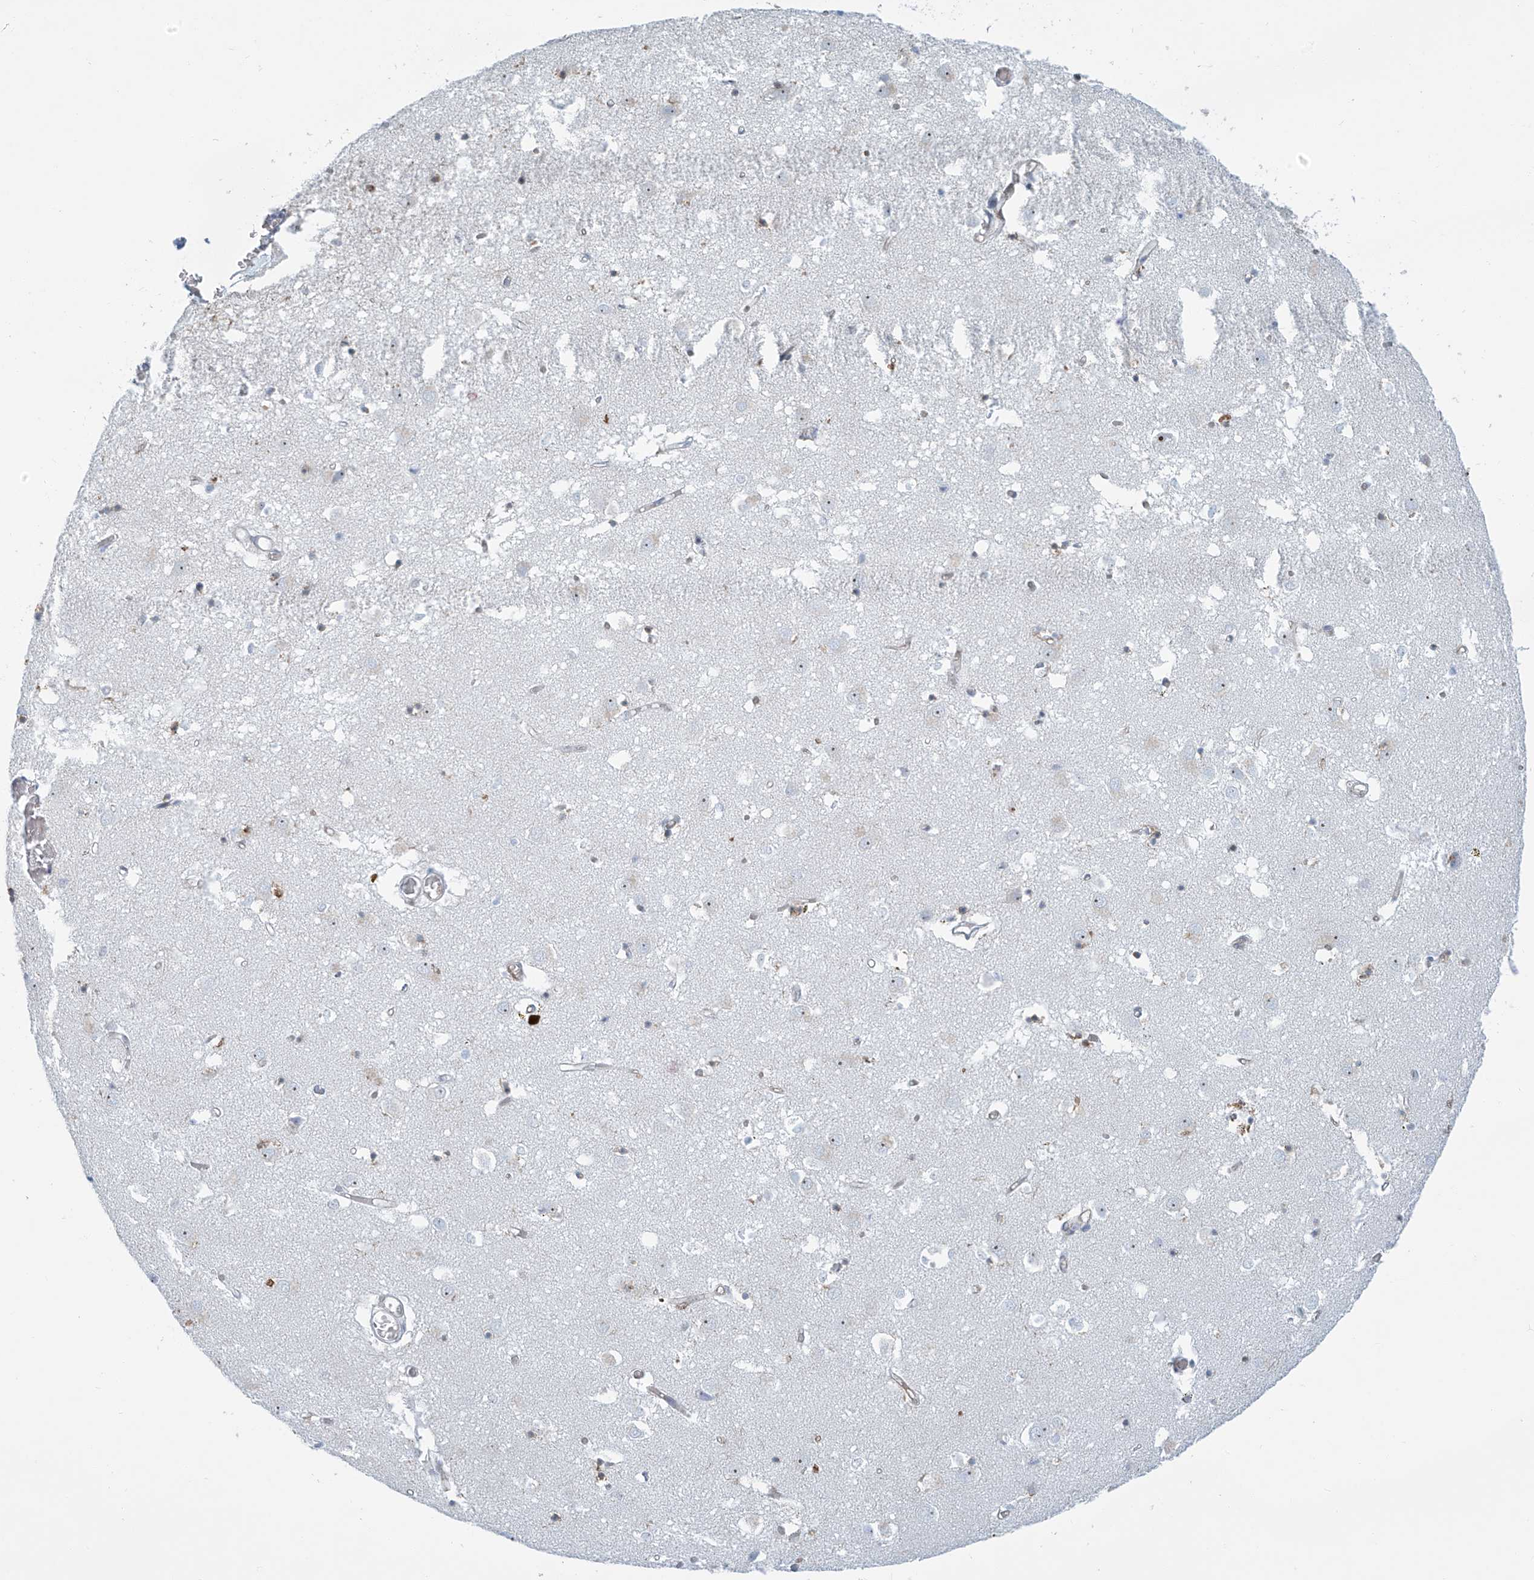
{"staining": {"intensity": "moderate", "quantity": "<25%", "location": "cytoplasmic/membranous,nuclear"}, "tissue": "caudate", "cell_type": "Glial cells", "image_type": "normal", "snomed": [{"axis": "morphology", "description": "Normal tissue, NOS"}, {"axis": "topography", "description": "Lateral ventricle wall"}], "caption": "Unremarkable caudate was stained to show a protein in brown. There is low levels of moderate cytoplasmic/membranous,nuclear expression in approximately <25% of glial cells. The protein is shown in brown color, while the nuclei are stained blue.", "gene": "ENSG00000257390", "patient": {"sex": "male", "age": 70}}